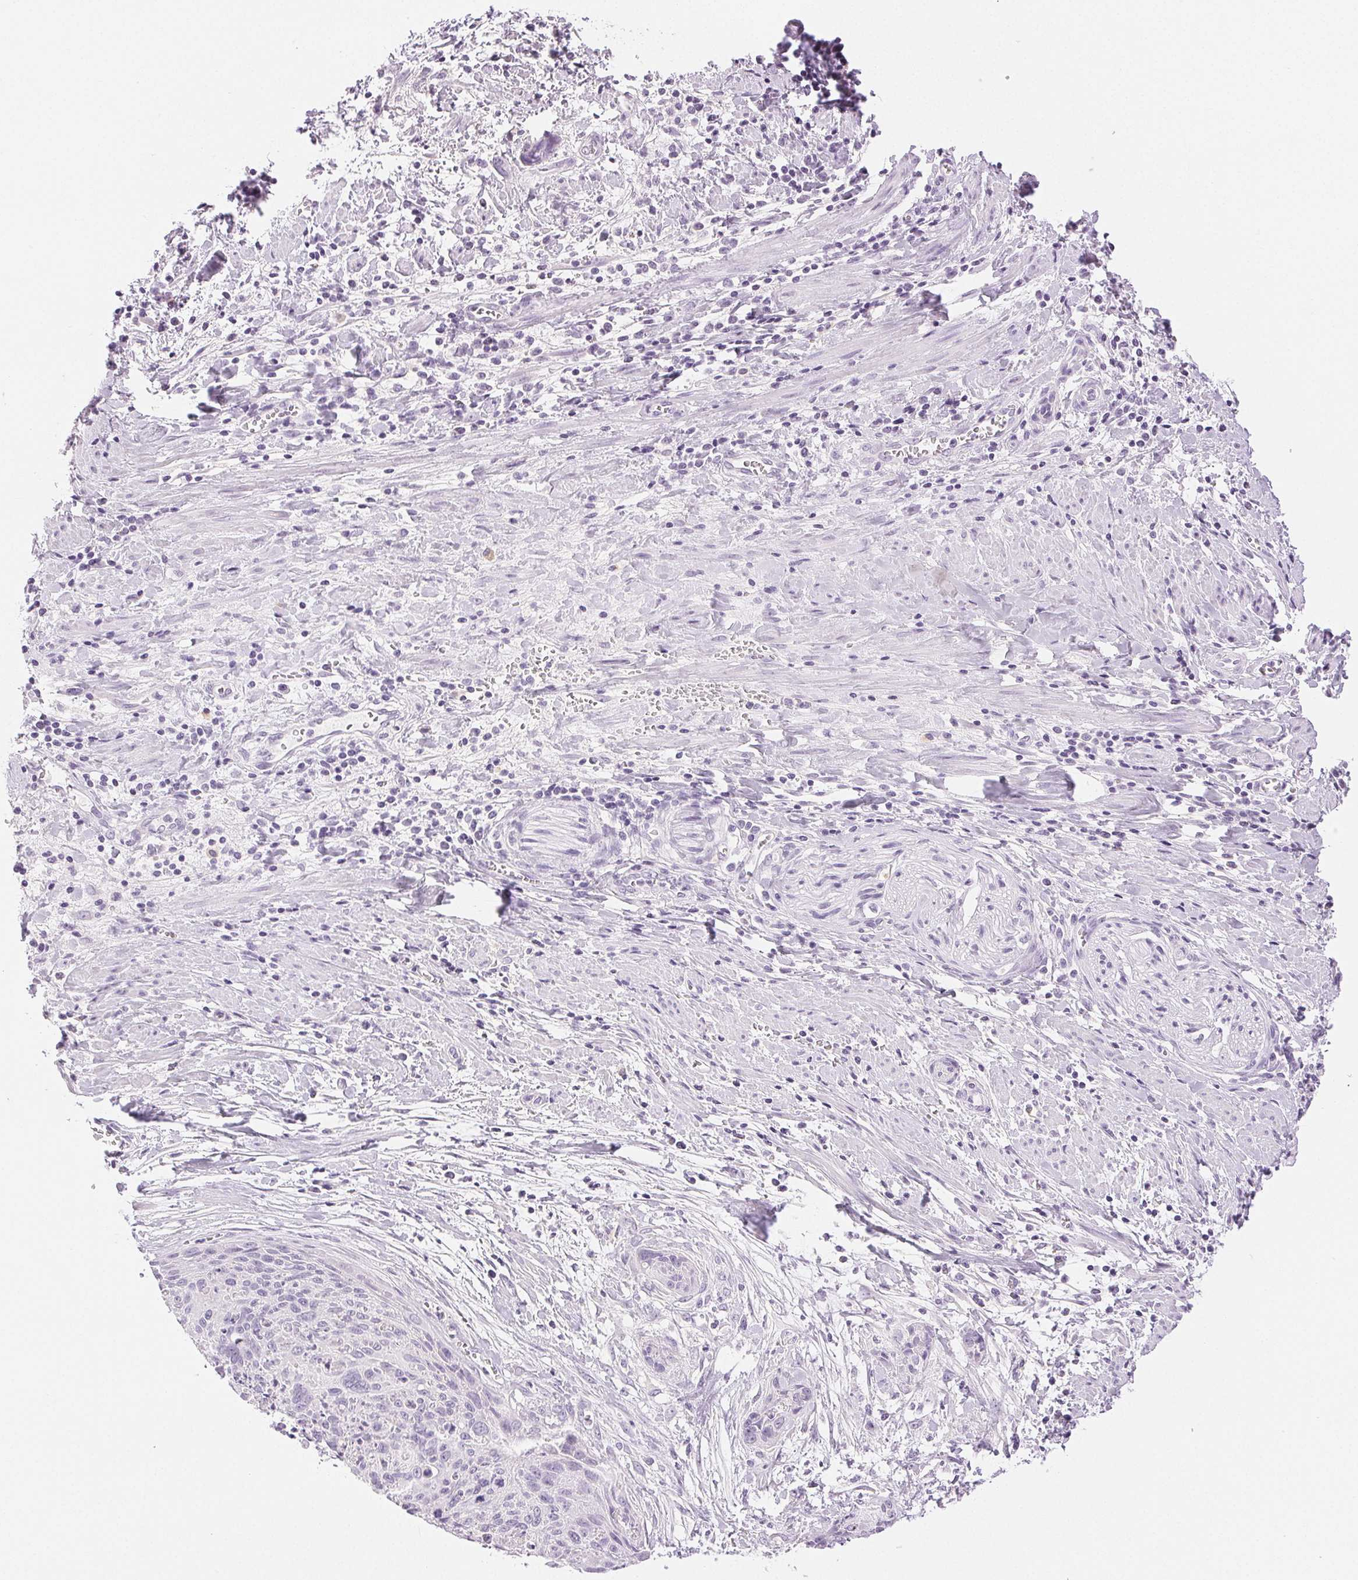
{"staining": {"intensity": "negative", "quantity": "none", "location": "none"}, "tissue": "cervical cancer", "cell_type": "Tumor cells", "image_type": "cancer", "snomed": [{"axis": "morphology", "description": "Squamous cell carcinoma, NOS"}, {"axis": "topography", "description": "Cervix"}], "caption": "IHC of cervical squamous cell carcinoma exhibits no positivity in tumor cells.", "gene": "SLC5A2", "patient": {"sex": "female", "age": 55}}